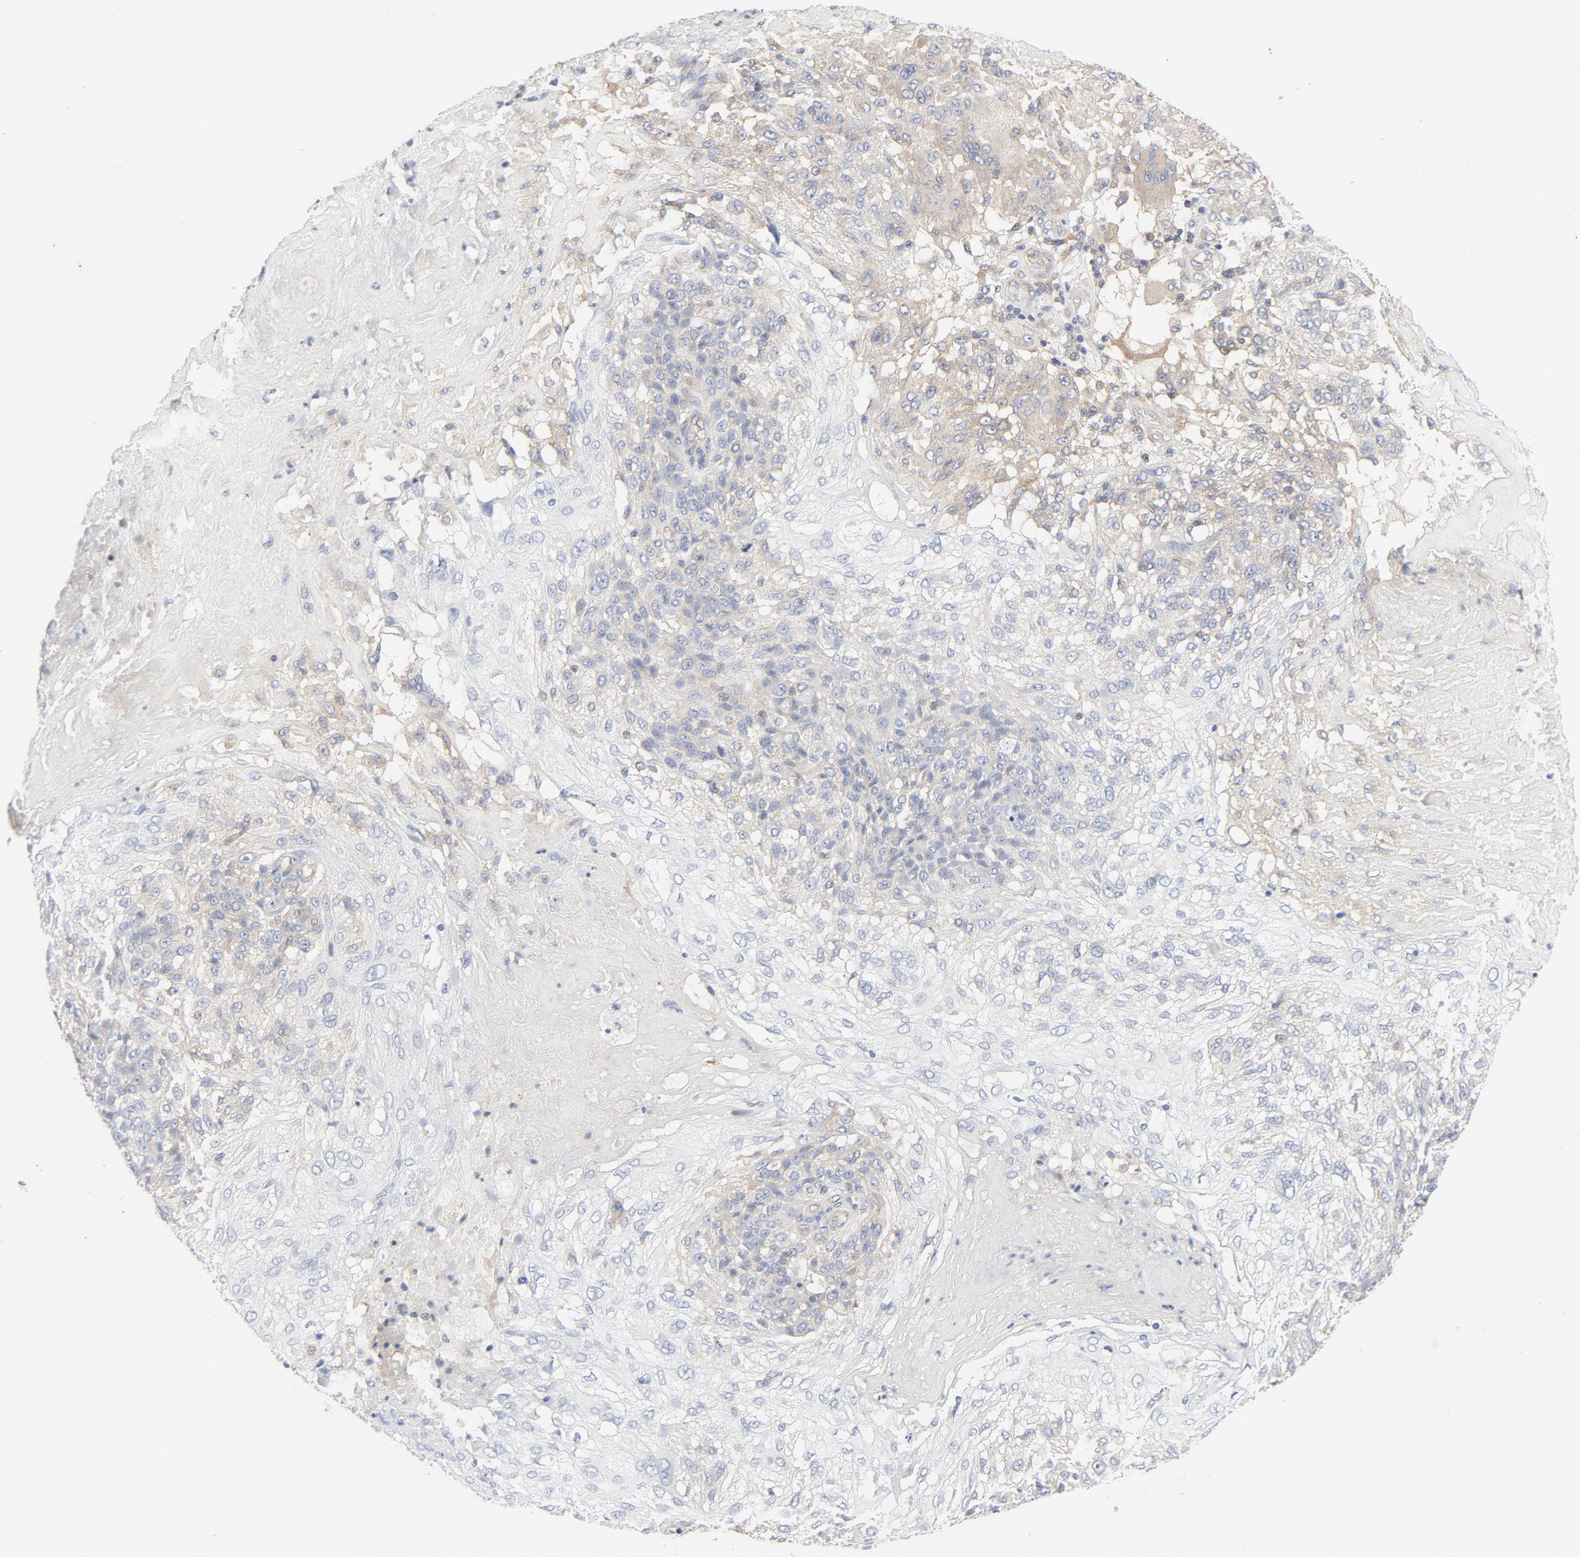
{"staining": {"intensity": "weak", "quantity": "<25%", "location": "cytoplasmic/membranous"}, "tissue": "skin cancer", "cell_type": "Tumor cells", "image_type": "cancer", "snomed": [{"axis": "morphology", "description": "Normal tissue, NOS"}, {"axis": "morphology", "description": "Squamous cell carcinoma, NOS"}, {"axis": "topography", "description": "Skin"}], "caption": "The histopathology image reveals no staining of tumor cells in skin cancer.", "gene": "RABEP1", "patient": {"sex": "female", "age": 83}}